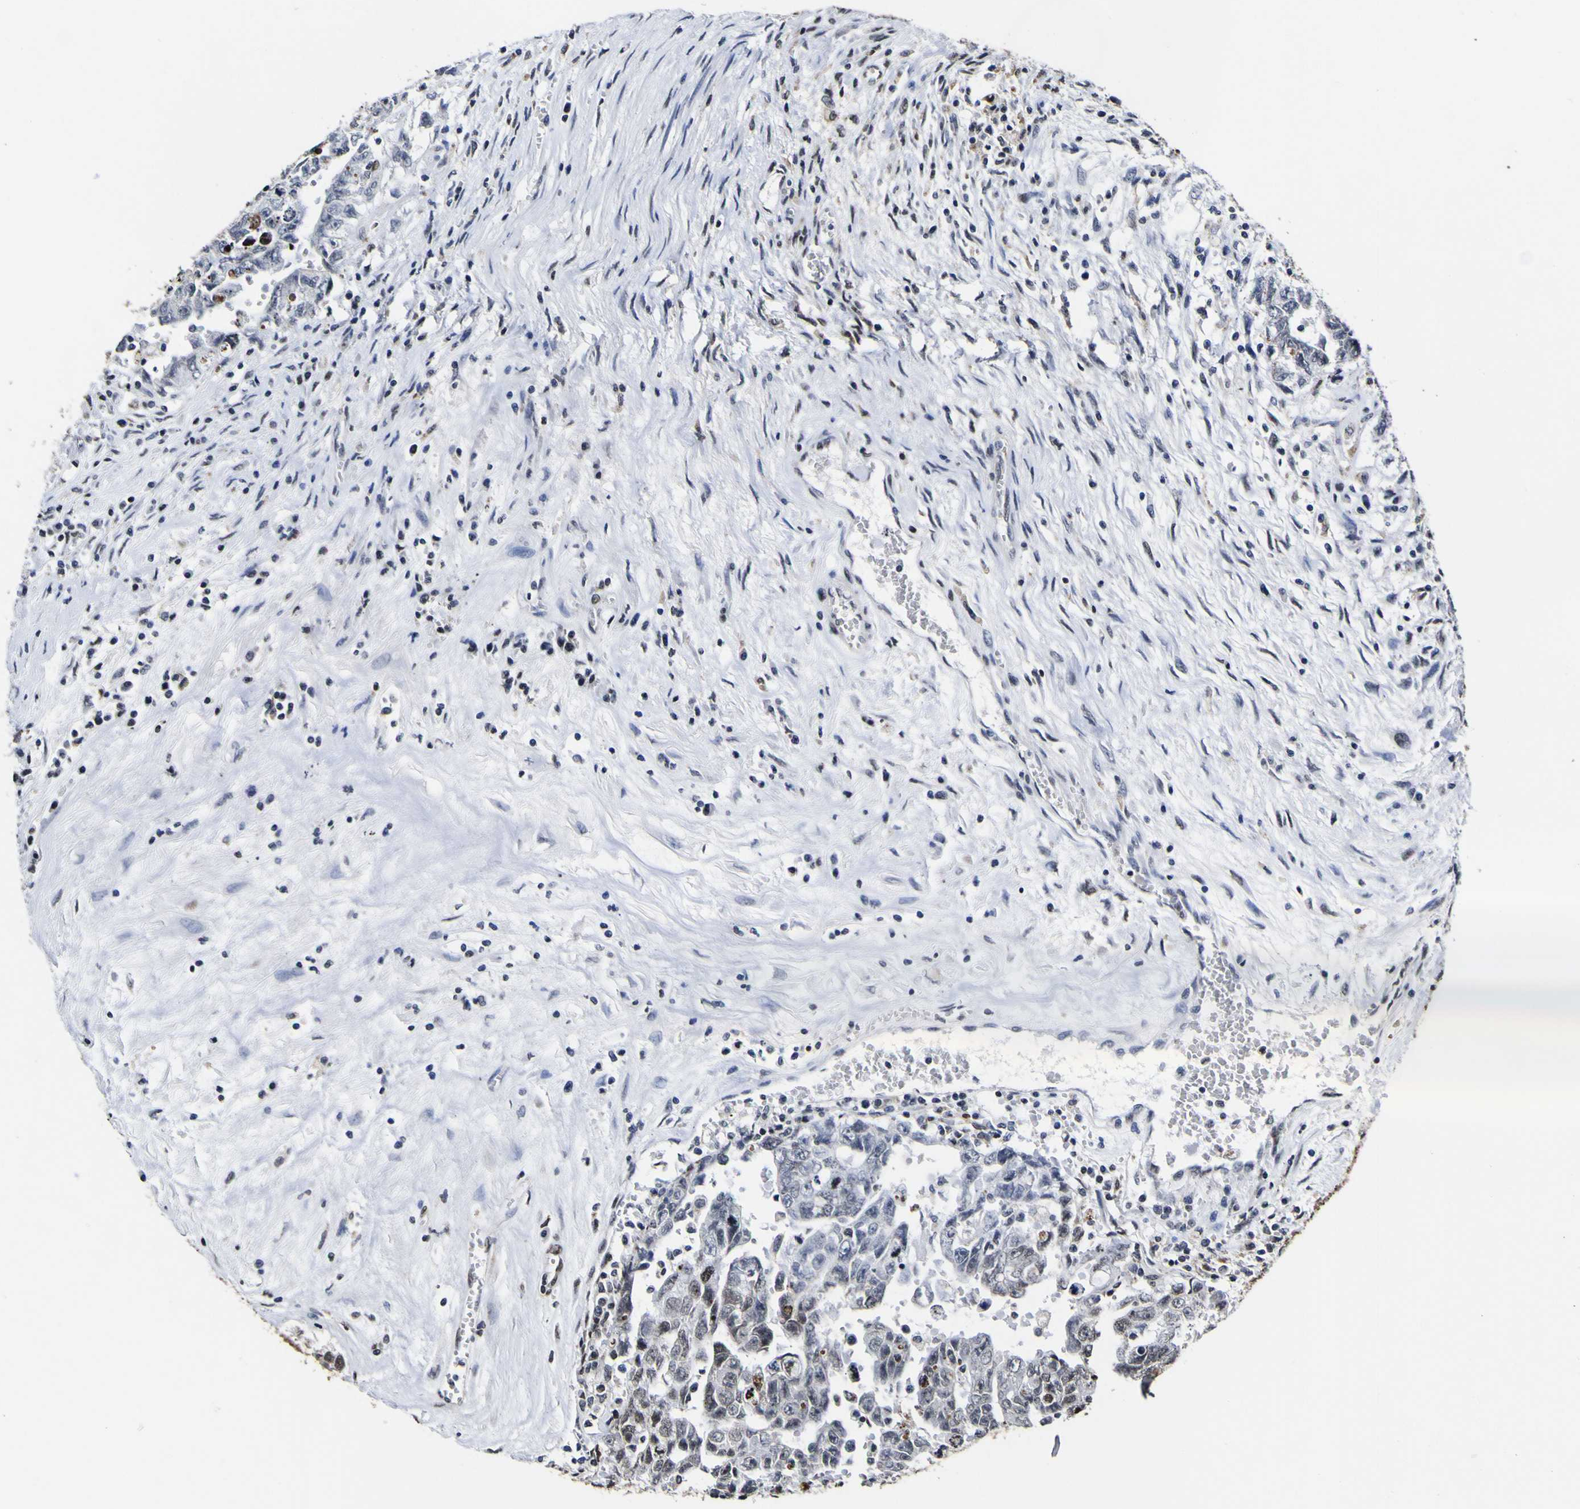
{"staining": {"intensity": "moderate", "quantity": "25%-75%", "location": "nuclear"}, "tissue": "testis cancer", "cell_type": "Tumor cells", "image_type": "cancer", "snomed": [{"axis": "morphology", "description": "Carcinoma, Embryonal, NOS"}, {"axis": "topography", "description": "Testis"}], "caption": "DAB immunohistochemical staining of testis cancer shows moderate nuclear protein expression in approximately 25%-75% of tumor cells.", "gene": "PIAS1", "patient": {"sex": "male", "age": 28}}